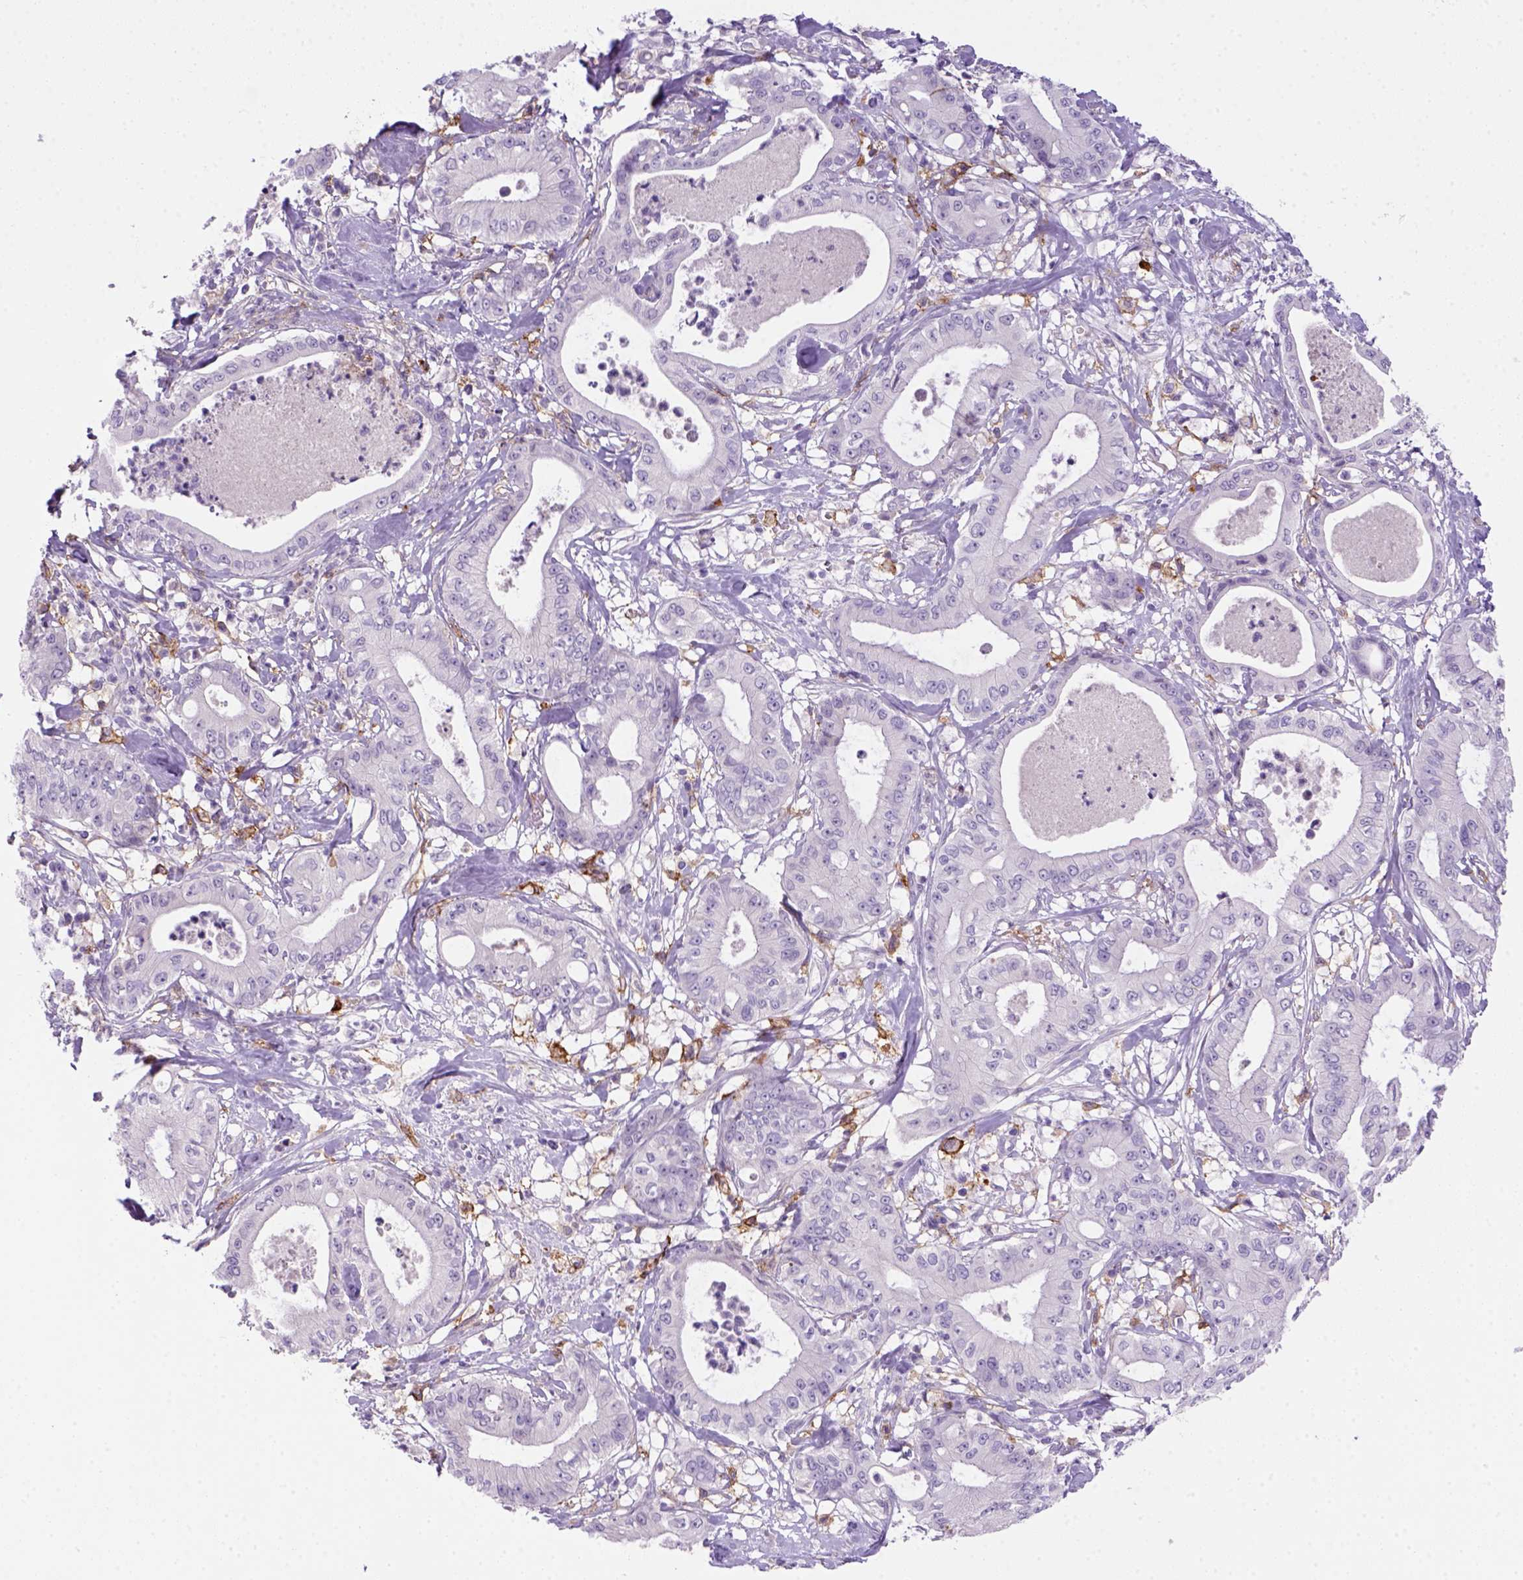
{"staining": {"intensity": "negative", "quantity": "none", "location": "none"}, "tissue": "pancreatic cancer", "cell_type": "Tumor cells", "image_type": "cancer", "snomed": [{"axis": "morphology", "description": "Adenocarcinoma, NOS"}, {"axis": "topography", "description": "Pancreas"}], "caption": "The micrograph exhibits no significant expression in tumor cells of pancreatic cancer (adenocarcinoma). Brightfield microscopy of immunohistochemistry stained with DAB (brown) and hematoxylin (blue), captured at high magnification.", "gene": "CD14", "patient": {"sex": "male", "age": 71}}